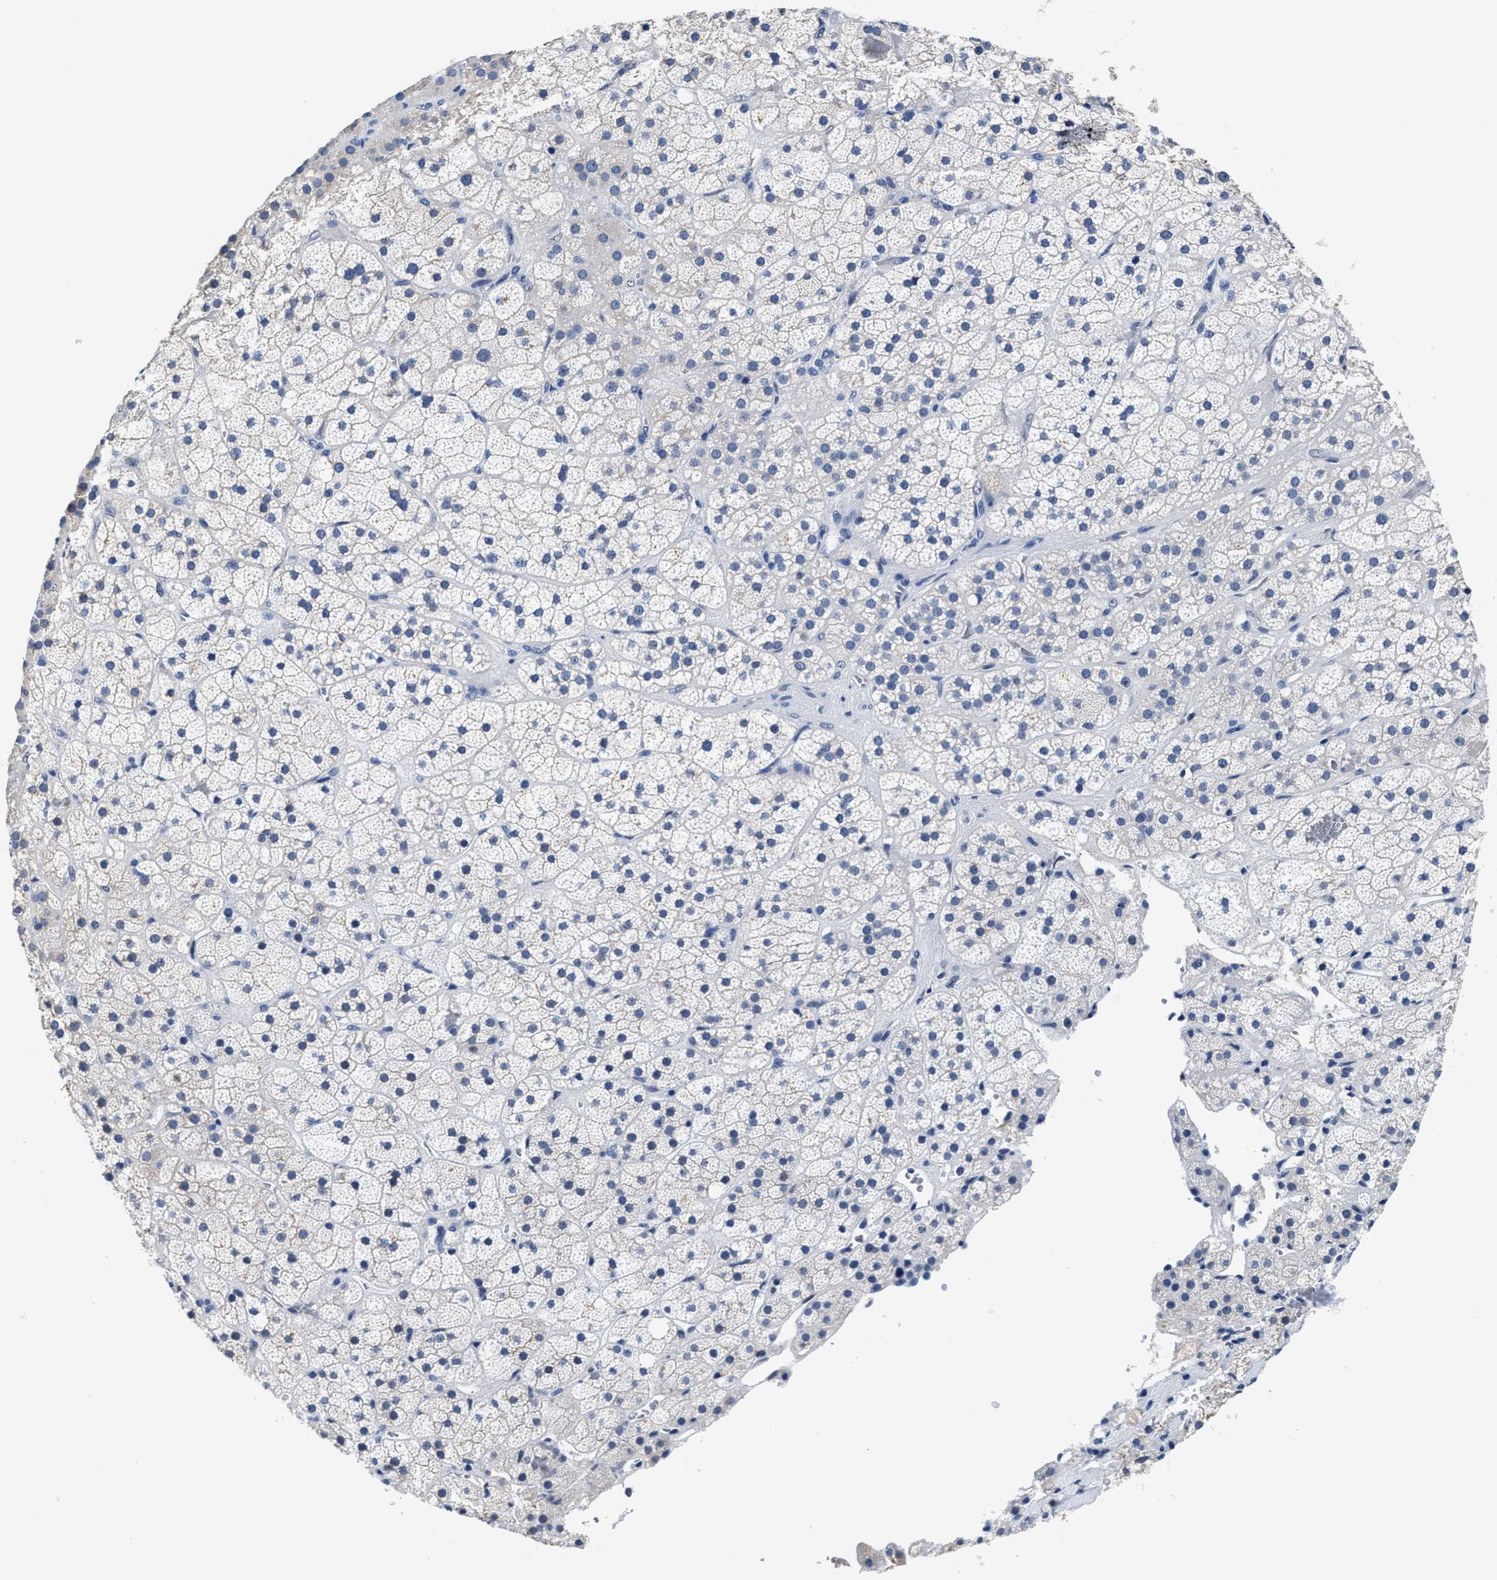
{"staining": {"intensity": "negative", "quantity": "none", "location": "none"}, "tissue": "adrenal gland", "cell_type": "Glandular cells", "image_type": "normal", "snomed": [{"axis": "morphology", "description": "Normal tissue, NOS"}, {"axis": "topography", "description": "Adrenal gland"}], "caption": "This is a micrograph of IHC staining of normal adrenal gland, which shows no positivity in glandular cells.", "gene": "HOOK1", "patient": {"sex": "male", "age": 57}}